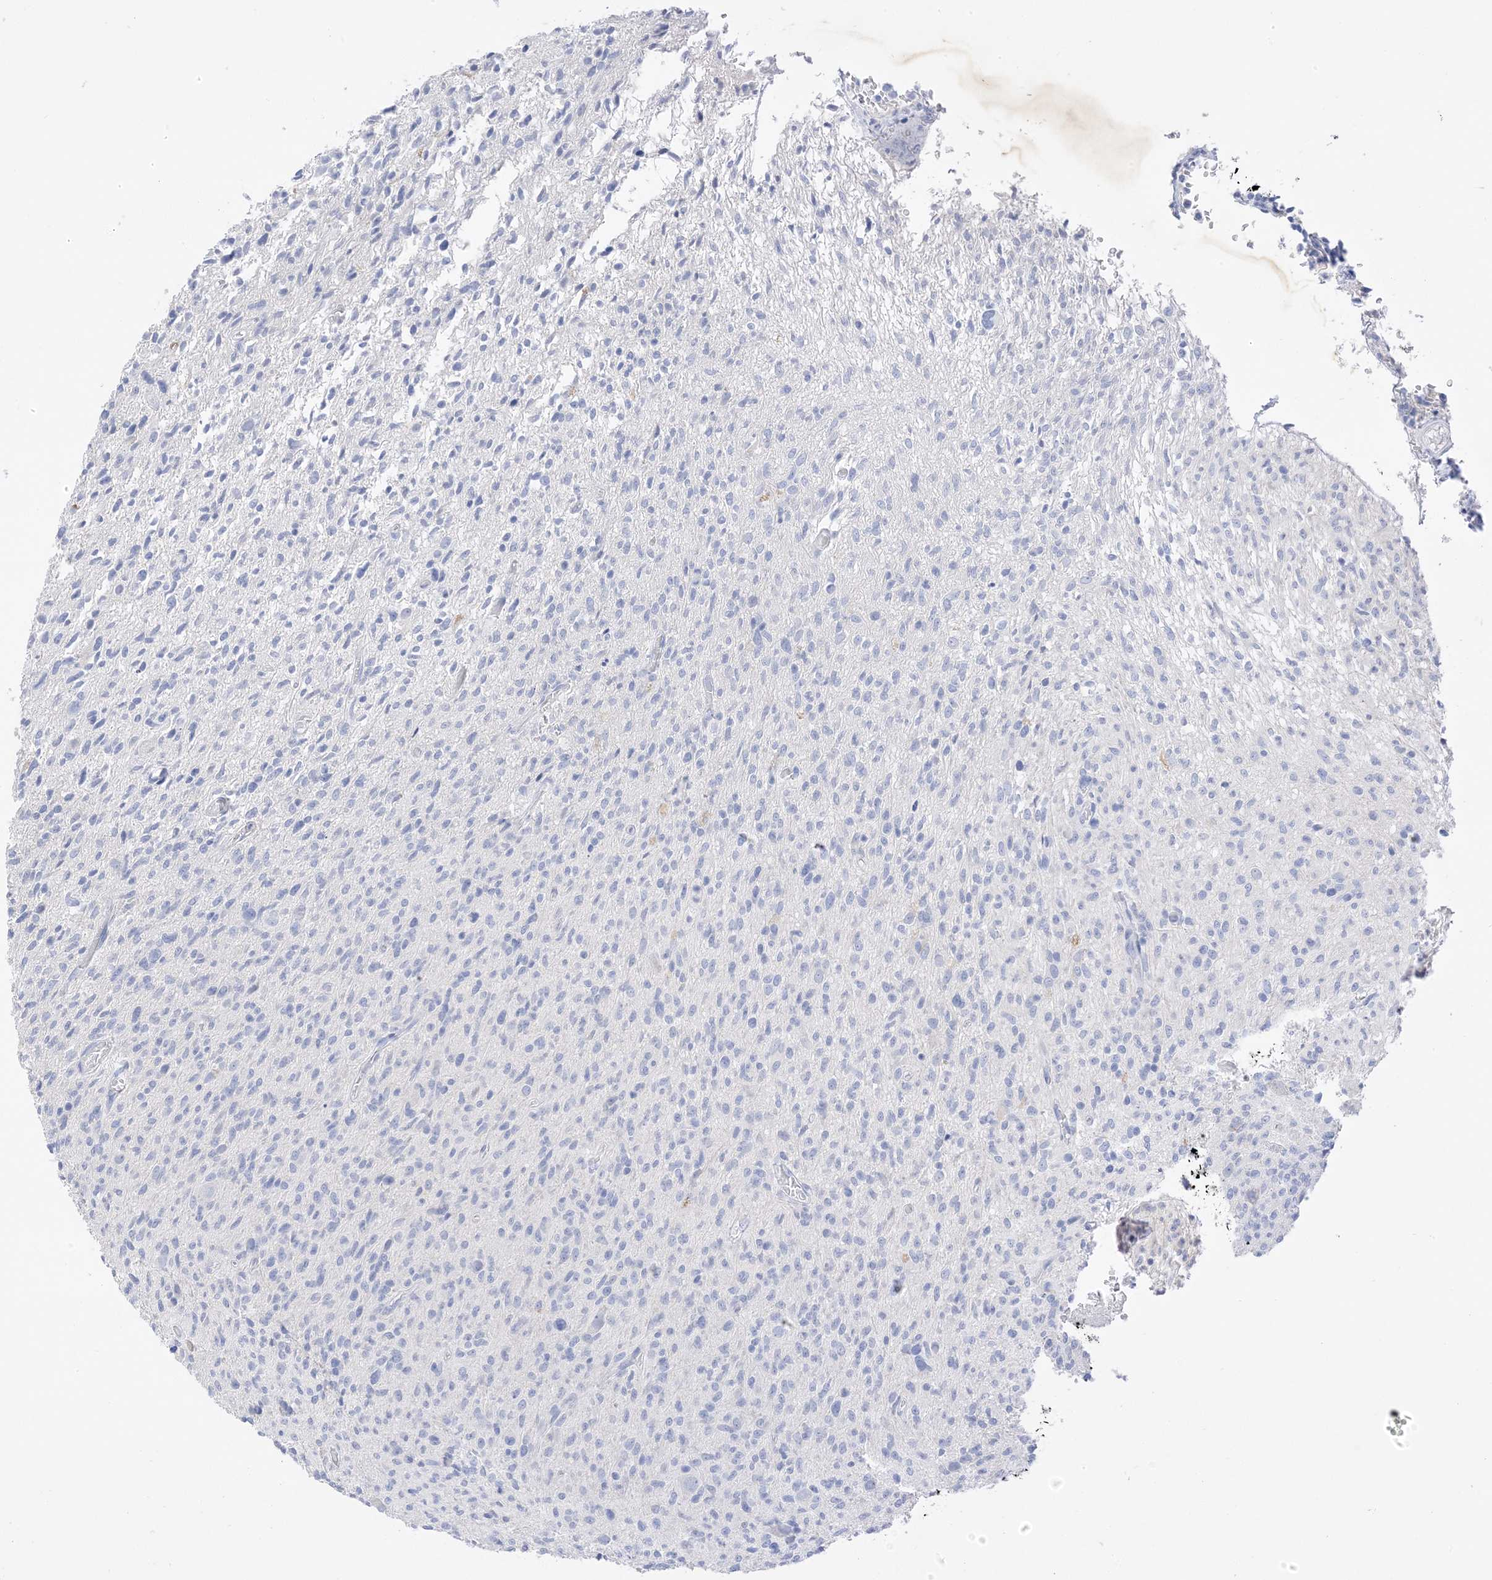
{"staining": {"intensity": "negative", "quantity": "none", "location": "none"}, "tissue": "glioma", "cell_type": "Tumor cells", "image_type": "cancer", "snomed": [{"axis": "morphology", "description": "Glioma, malignant, High grade"}, {"axis": "topography", "description": "Brain"}], "caption": "Immunohistochemistry (IHC) of glioma exhibits no staining in tumor cells. (Stains: DAB (3,3'-diaminobenzidine) immunohistochemistry with hematoxylin counter stain, Microscopy: brightfield microscopy at high magnification).", "gene": "MUC17", "patient": {"sex": "female", "age": 57}}